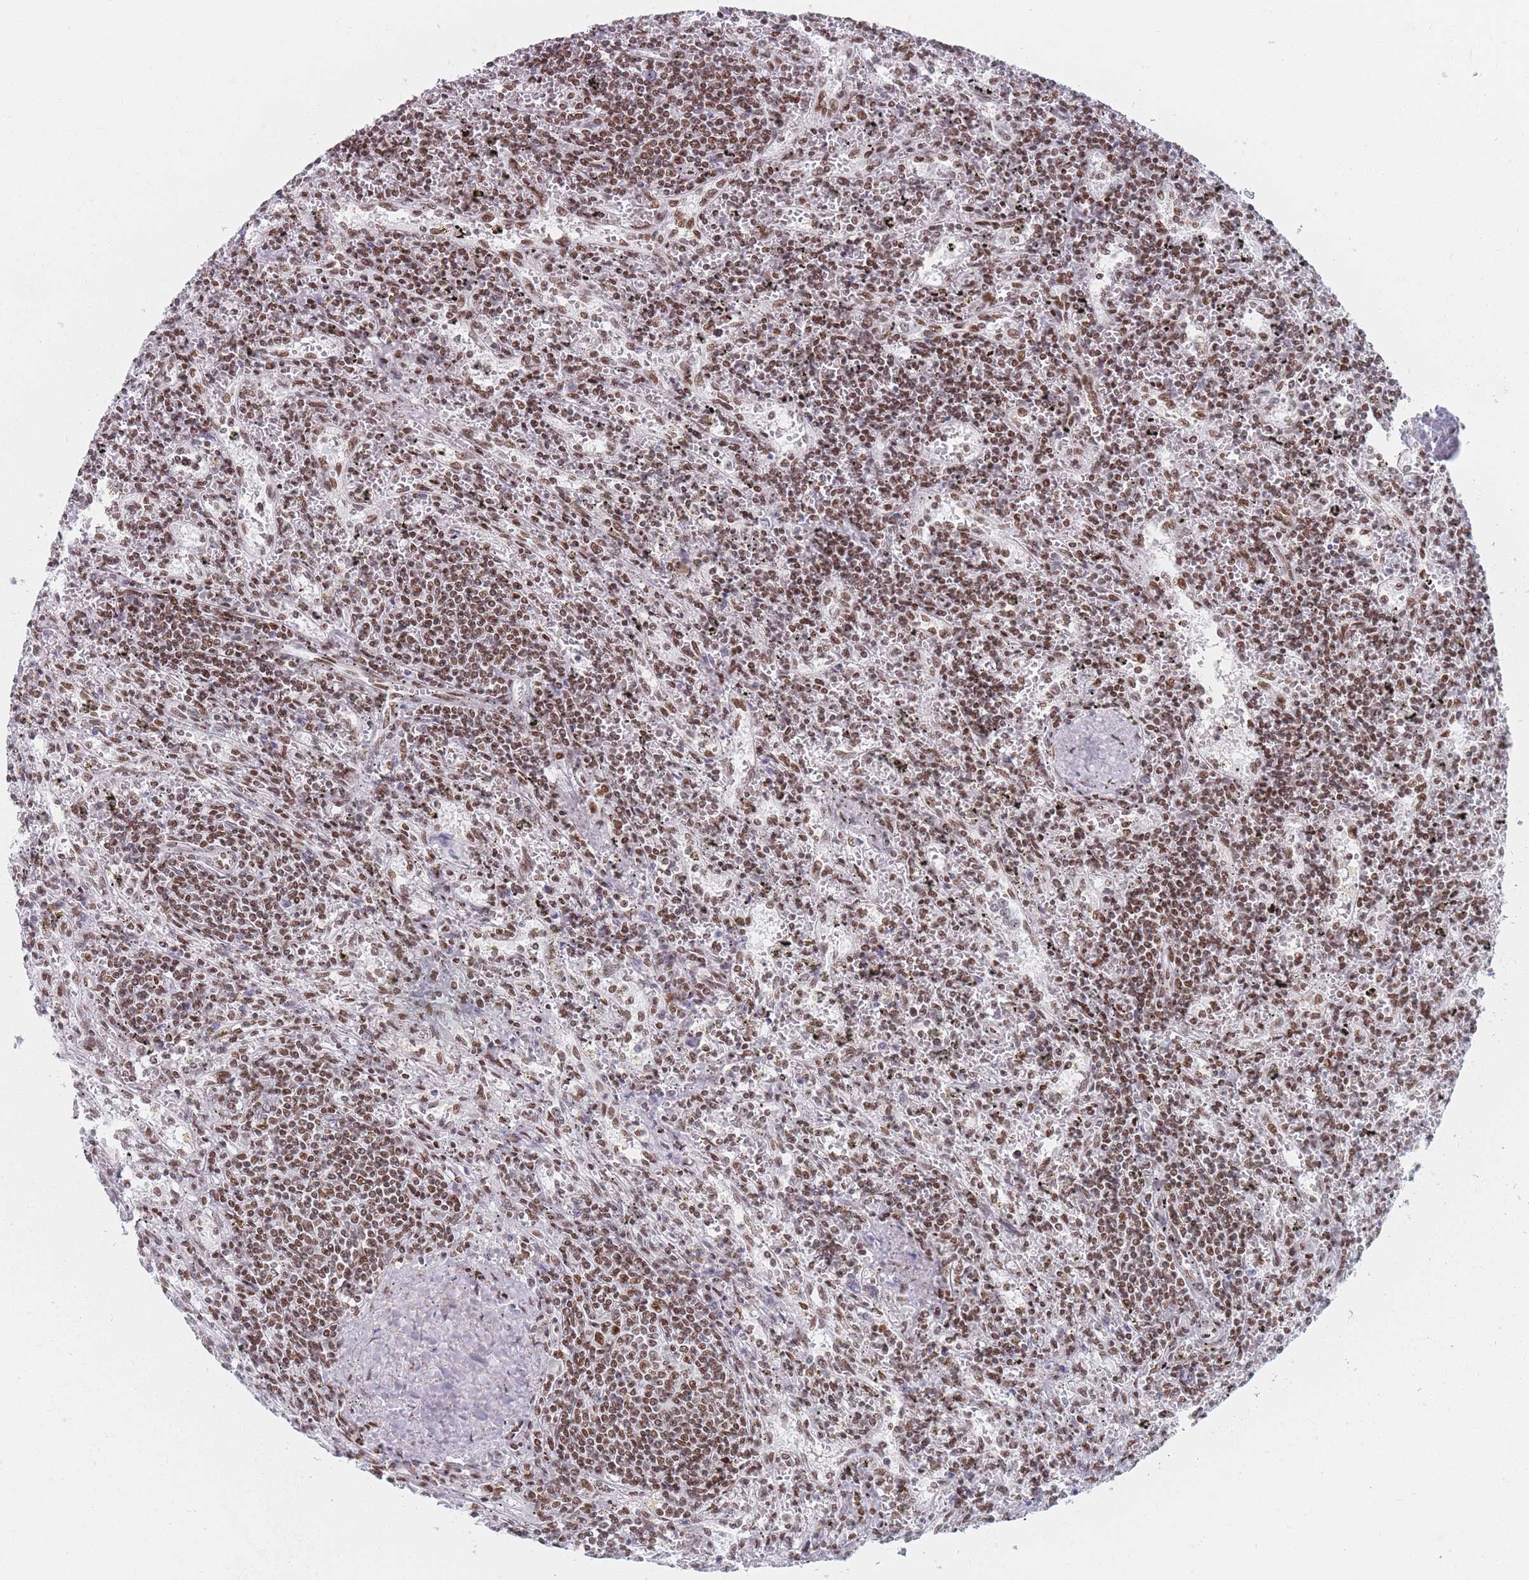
{"staining": {"intensity": "moderate", "quantity": ">75%", "location": "nuclear"}, "tissue": "lymphoma", "cell_type": "Tumor cells", "image_type": "cancer", "snomed": [{"axis": "morphology", "description": "Malignant lymphoma, non-Hodgkin's type, Low grade"}, {"axis": "topography", "description": "Spleen"}], "caption": "Malignant lymphoma, non-Hodgkin's type (low-grade) was stained to show a protein in brown. There is medium levels of moderate nuclear expression in approximately >75% of tumor cells.", "gene": "SAFB2", "patient": {"sex": "male", "age": 76}}